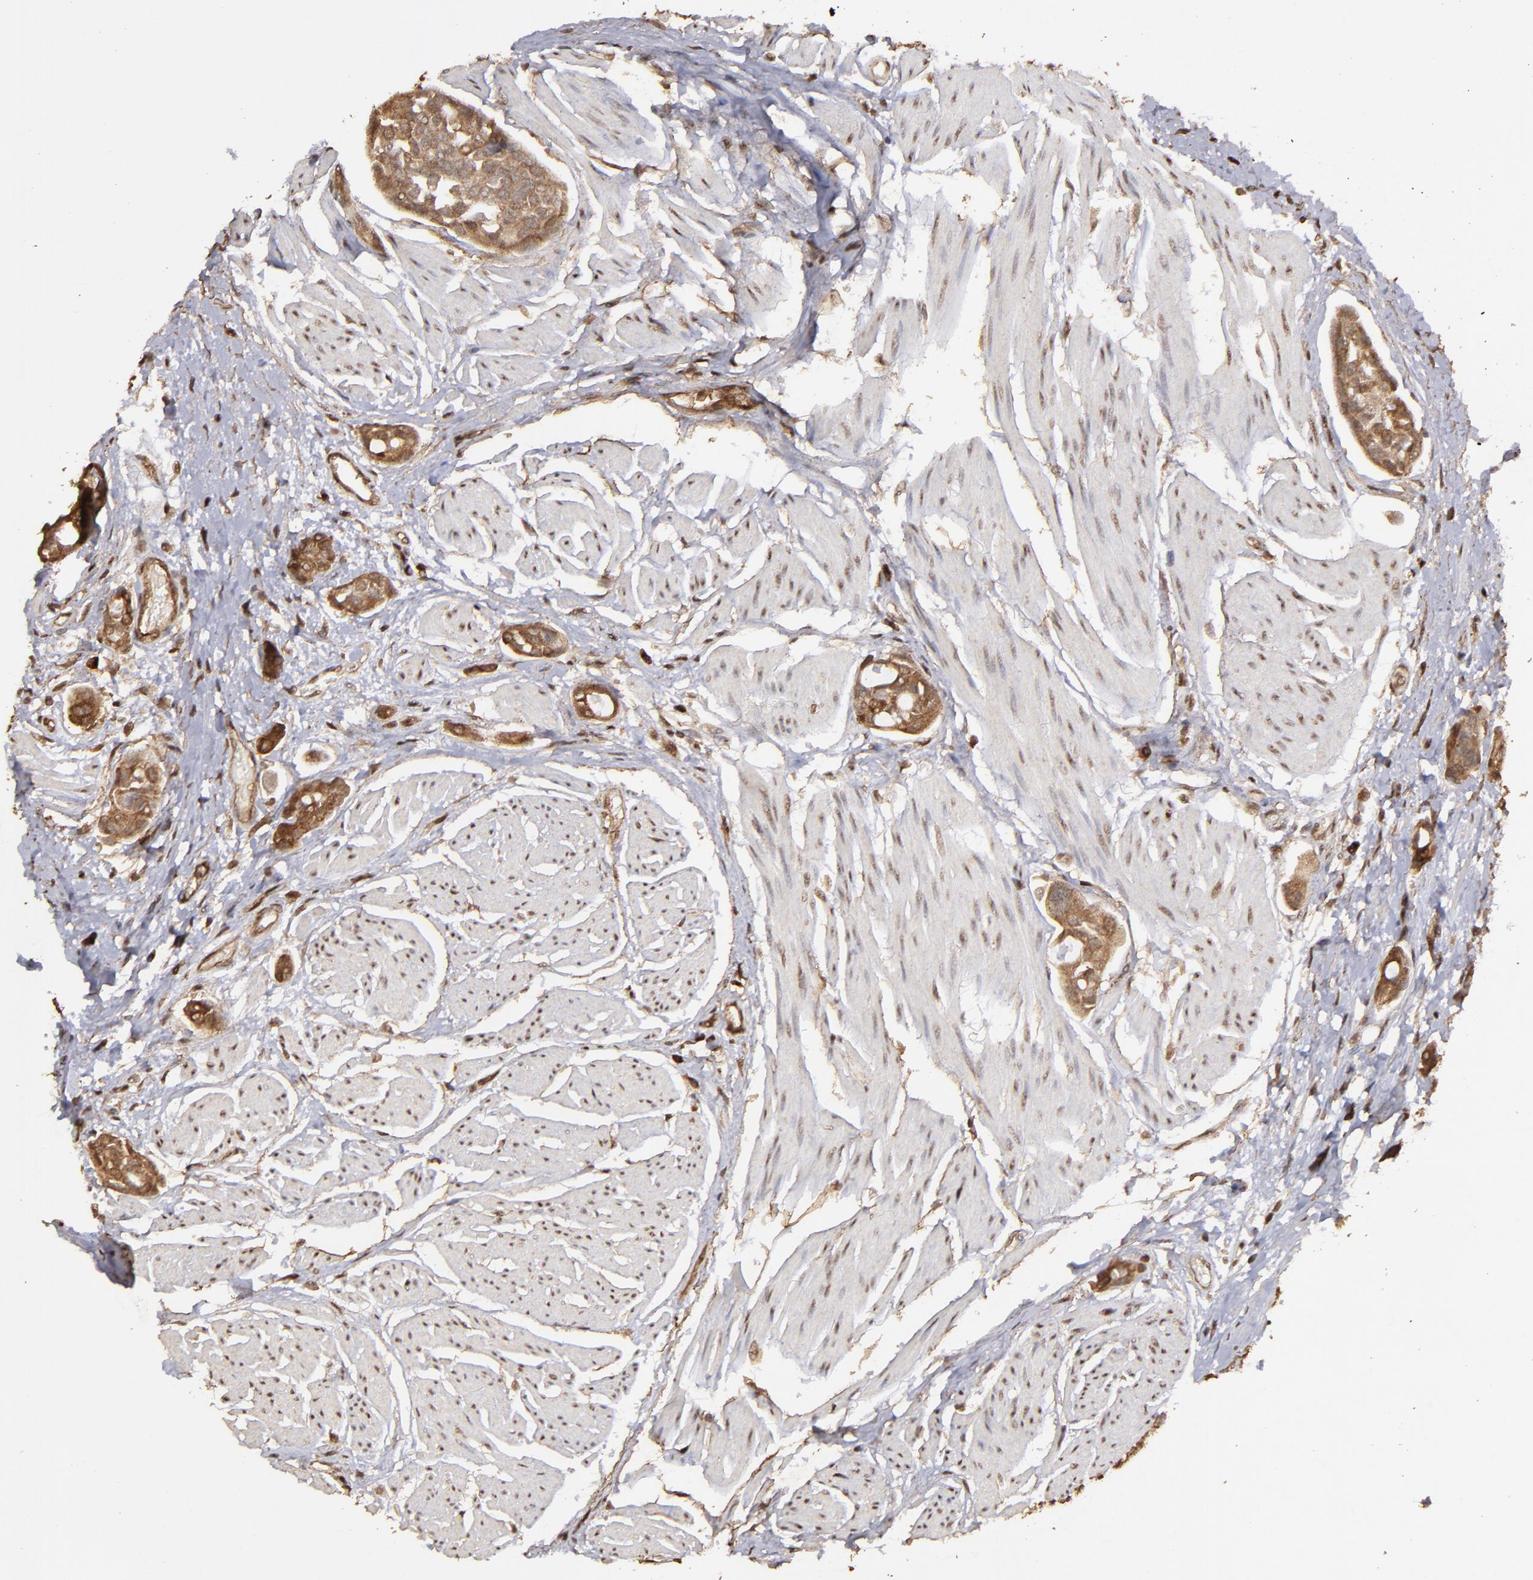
{"staining": {"intensity": "moderate", "quantity": ">75%", "location": "cytoplasmic/membranous"}, "tissue": "urothelial cancer", "cell_type": "Tumor cells", "image_type": "cancer", "snomed": [{"axis": "morphology", "description": "Urothelial carcinoma, High grade"}, {"axis": "topography", "description": "Urinary bladder"}], "caption": "Protein analysis of high-grade urothelial carcinoma tissue reveals moderate cytoplasmic/membranous expression in approximately >75% of tumor cells. (DAB IHC with brightfield microscopy, high magnification).", "gene": "ARNT", "patient": {"sex": "male", "age": 78}}